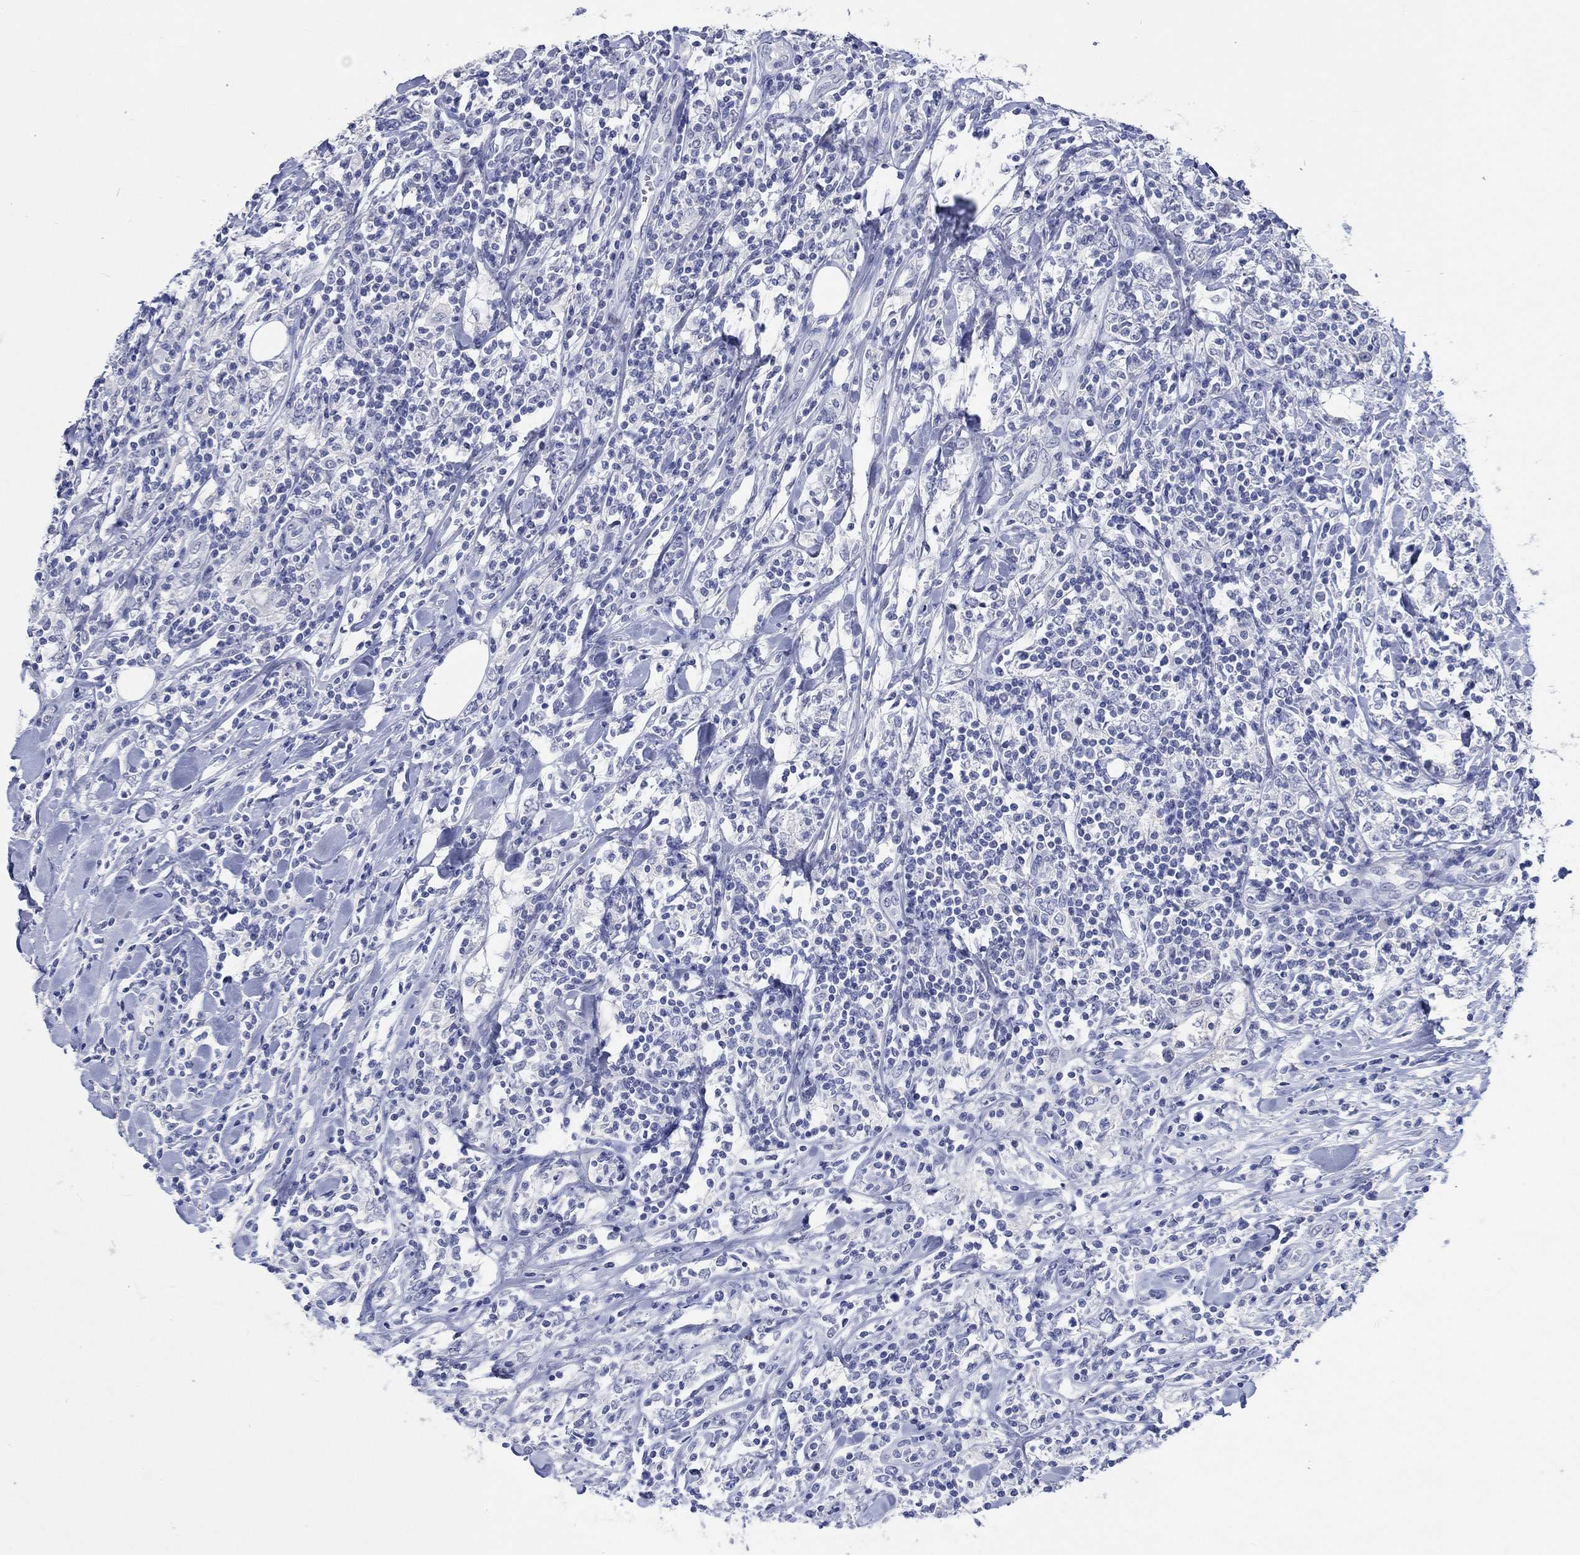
{"staining": {"intensity": "negative", "quantity": "none", "location": "none"}, "tissue": "lymphoma", "cell_type": "Tumor cells", "image_type": "cancer", "snomed": [{"axis": "morphology", "description": "Malignant lymphoma, non-Hodgkin's type, High grade"}, {"axis": "topography", "description": "Lymph node"}], "caption": "Immunohistochemistry micrograph of neoplastic tissue: human high-grade malignant lymphoma, non-Hodgkin's type stained with DAB (3,3'-diaminobenzidine) exhibits no significant protein positivity in tumor cells.", "gene": "C4orf47", "patient": {"sex": "female", "age": 84}}